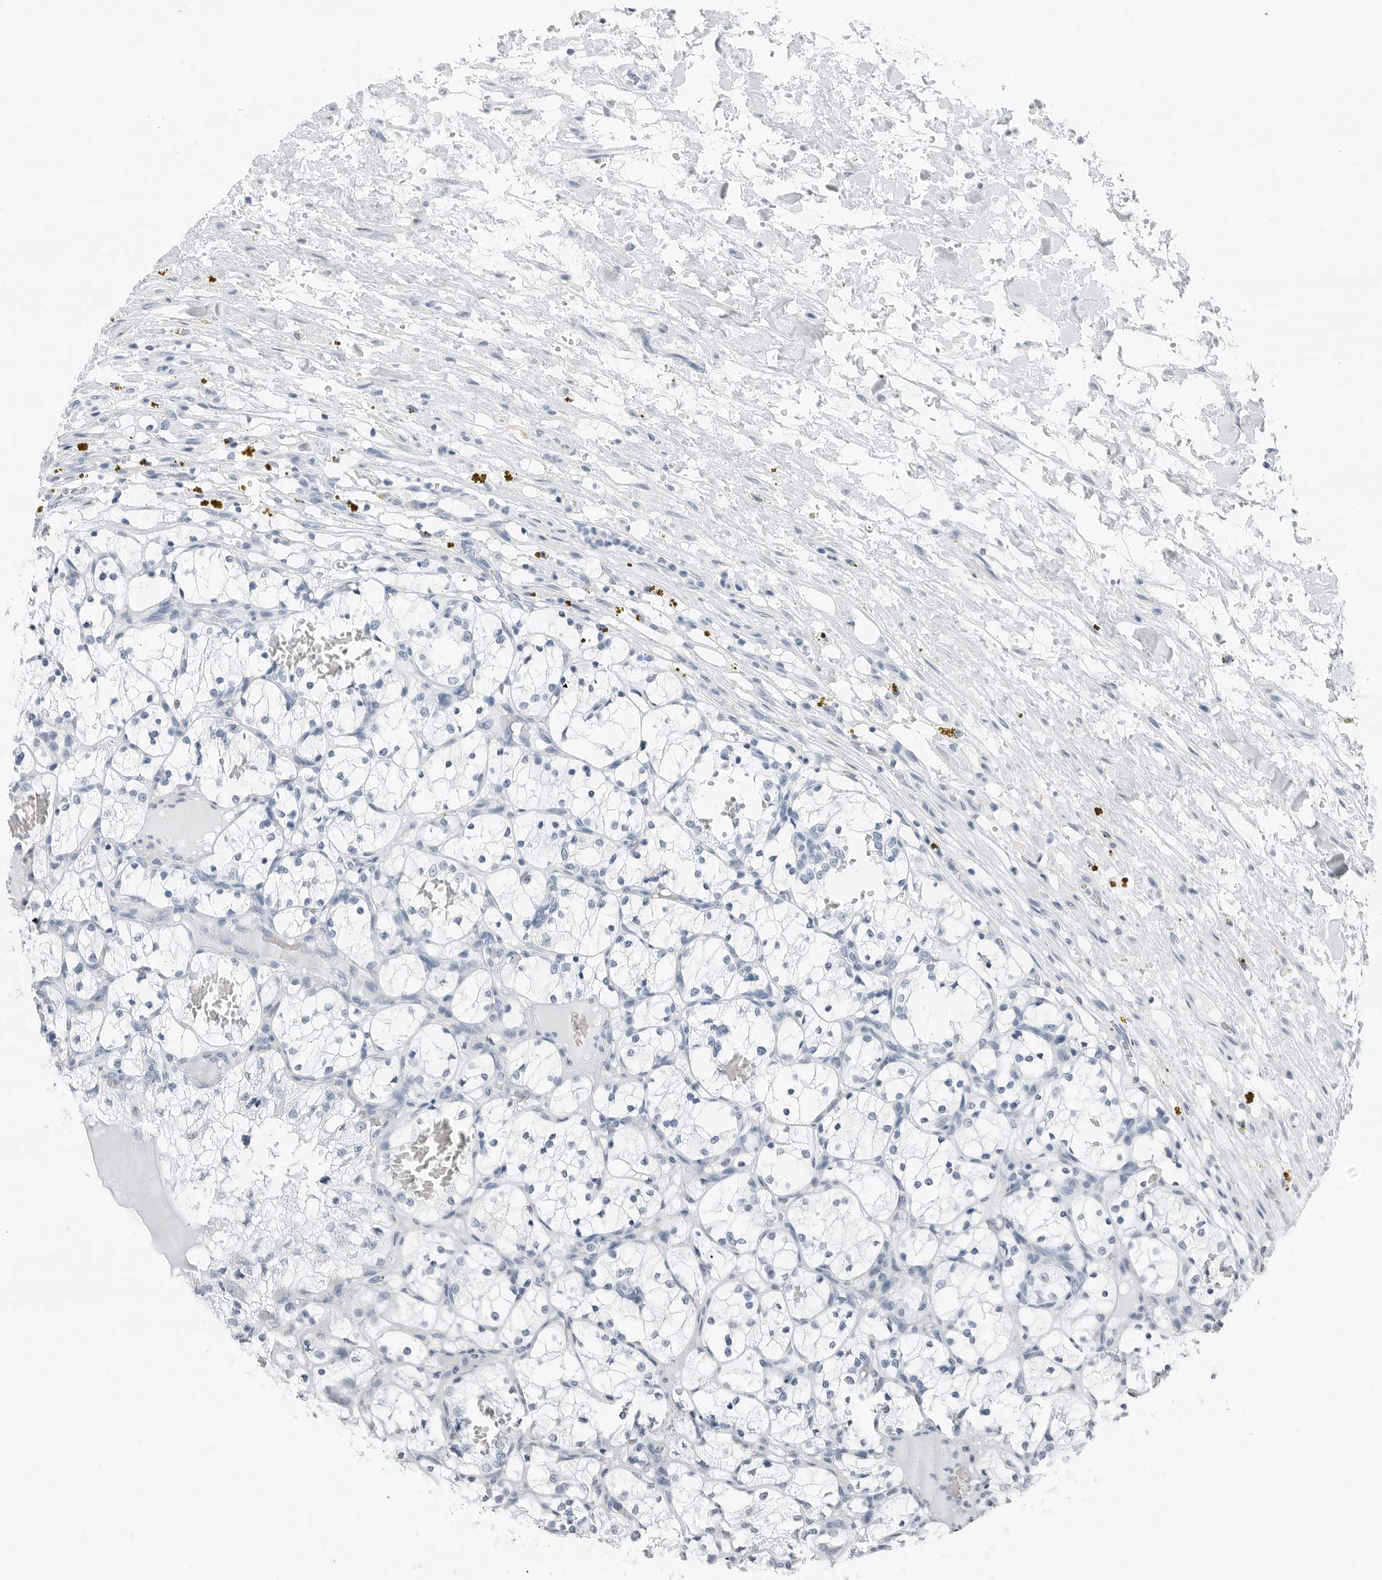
{"staining": {"intensity": "negative", "quantity": "none", "location": "none"}, "tissue": "renal cancer", "cell_type": "Tumor cells", "image_type": "cancer", "snomed": [{"axis": "morphology", "description": "Adenocarcinoma, NOS"}, {"axis": "topography", "description": "Kidney"}], "caption": "A photomicrograph of human renal cancer is negative for staining in tumor cells.", "gene": "SLPI", "patient": {"sex": "female", "age": 69}}